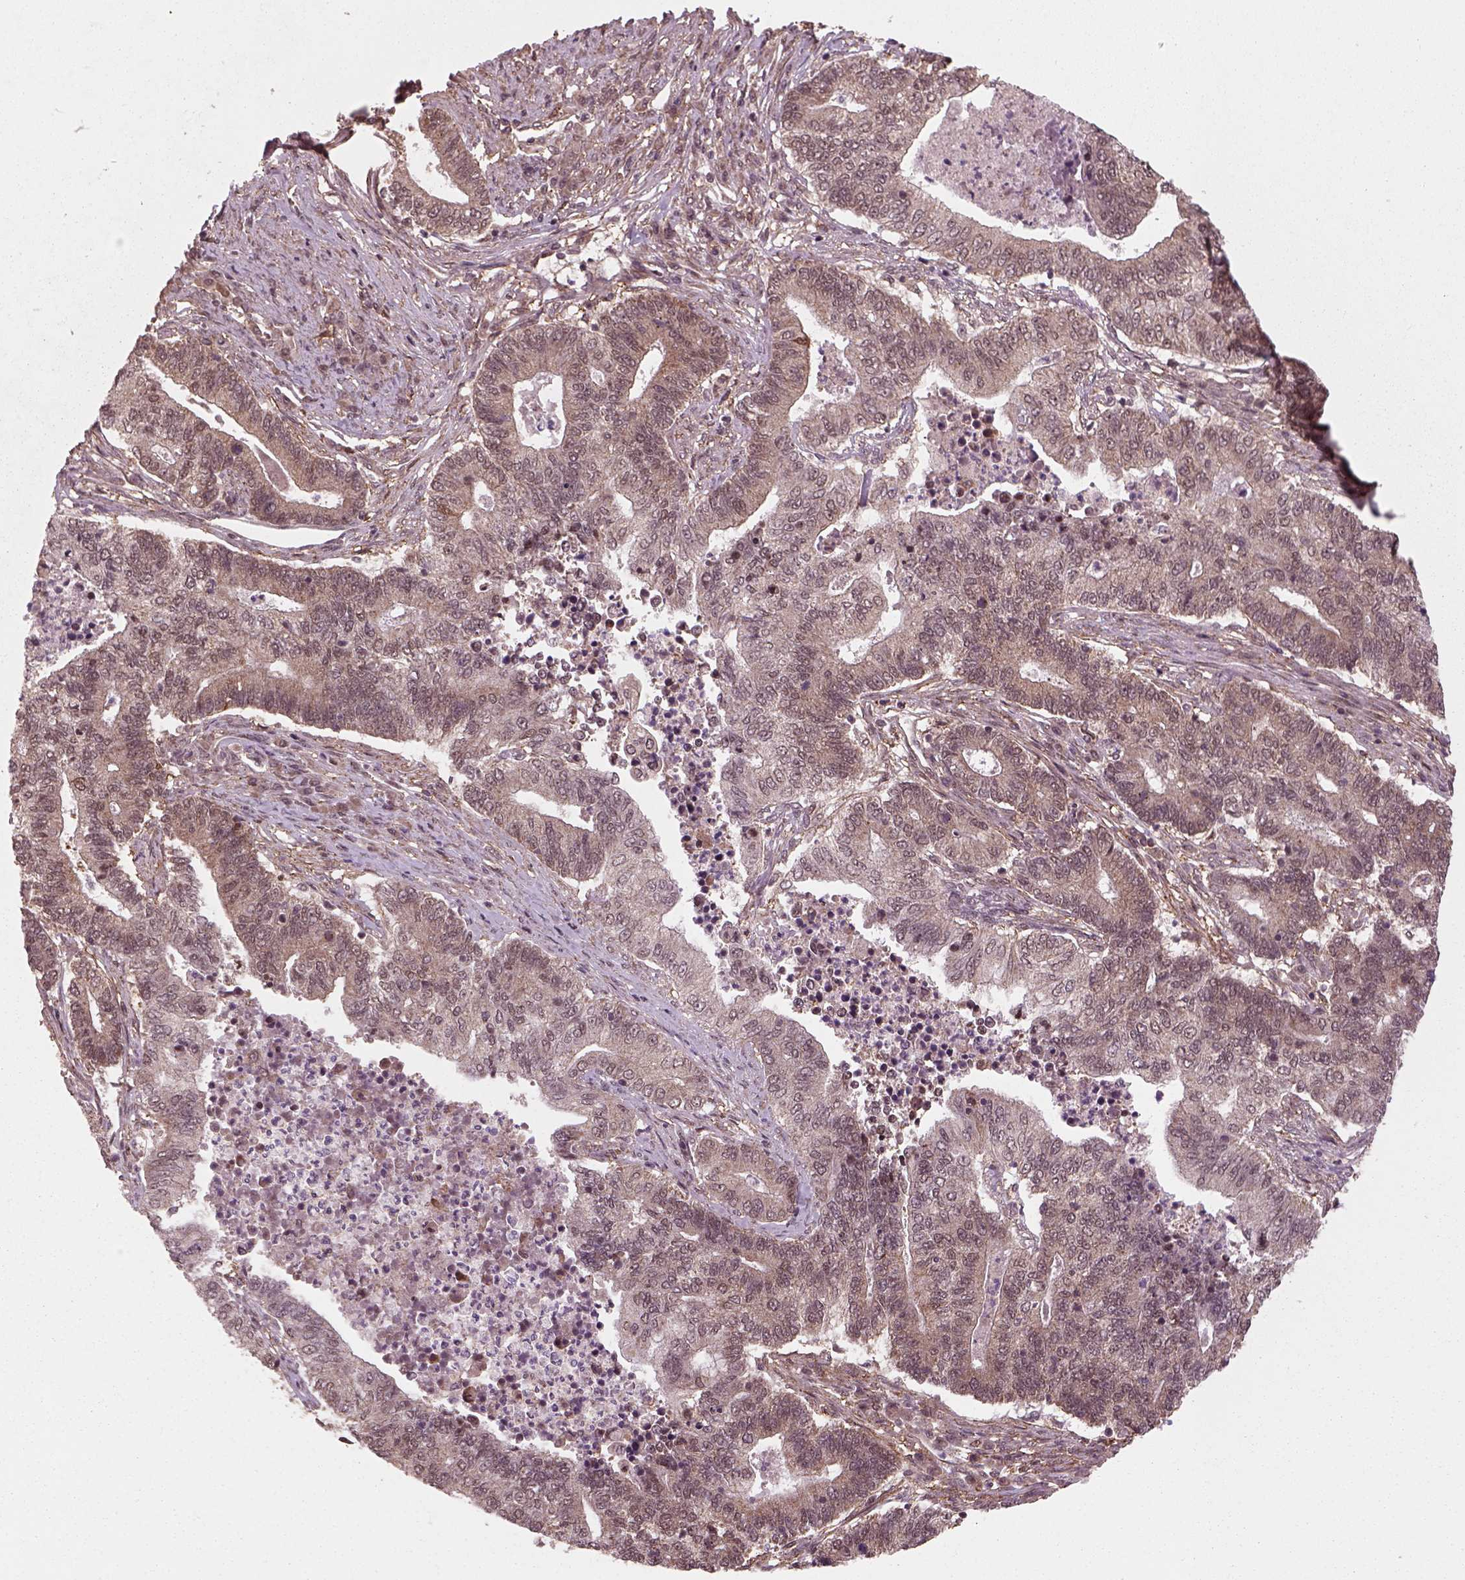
{"staining": {"intensity": "moderate", "quantity": ">75%", "location": "cytoplasmic/membranous"}, "tissue": "endometrial cancer", "cell_type": "Tumor cells", "image_type": "cancer", "snomed": [{"axis": "morphology", "description": "Adenocarcinoma, NOS"}, {"axis": "topography", "description": "Uterus"}, {"axis": "topography", "description": "Endometrium"}], "caption": "Protein staining of adenocarcinoma (endometrial) tissue displays moderate cytoplasmic/membranous staining in approximately >75% of tumor cells.", "gene": "NUDT9", "patient": {"sex": "female", "age": 54}}